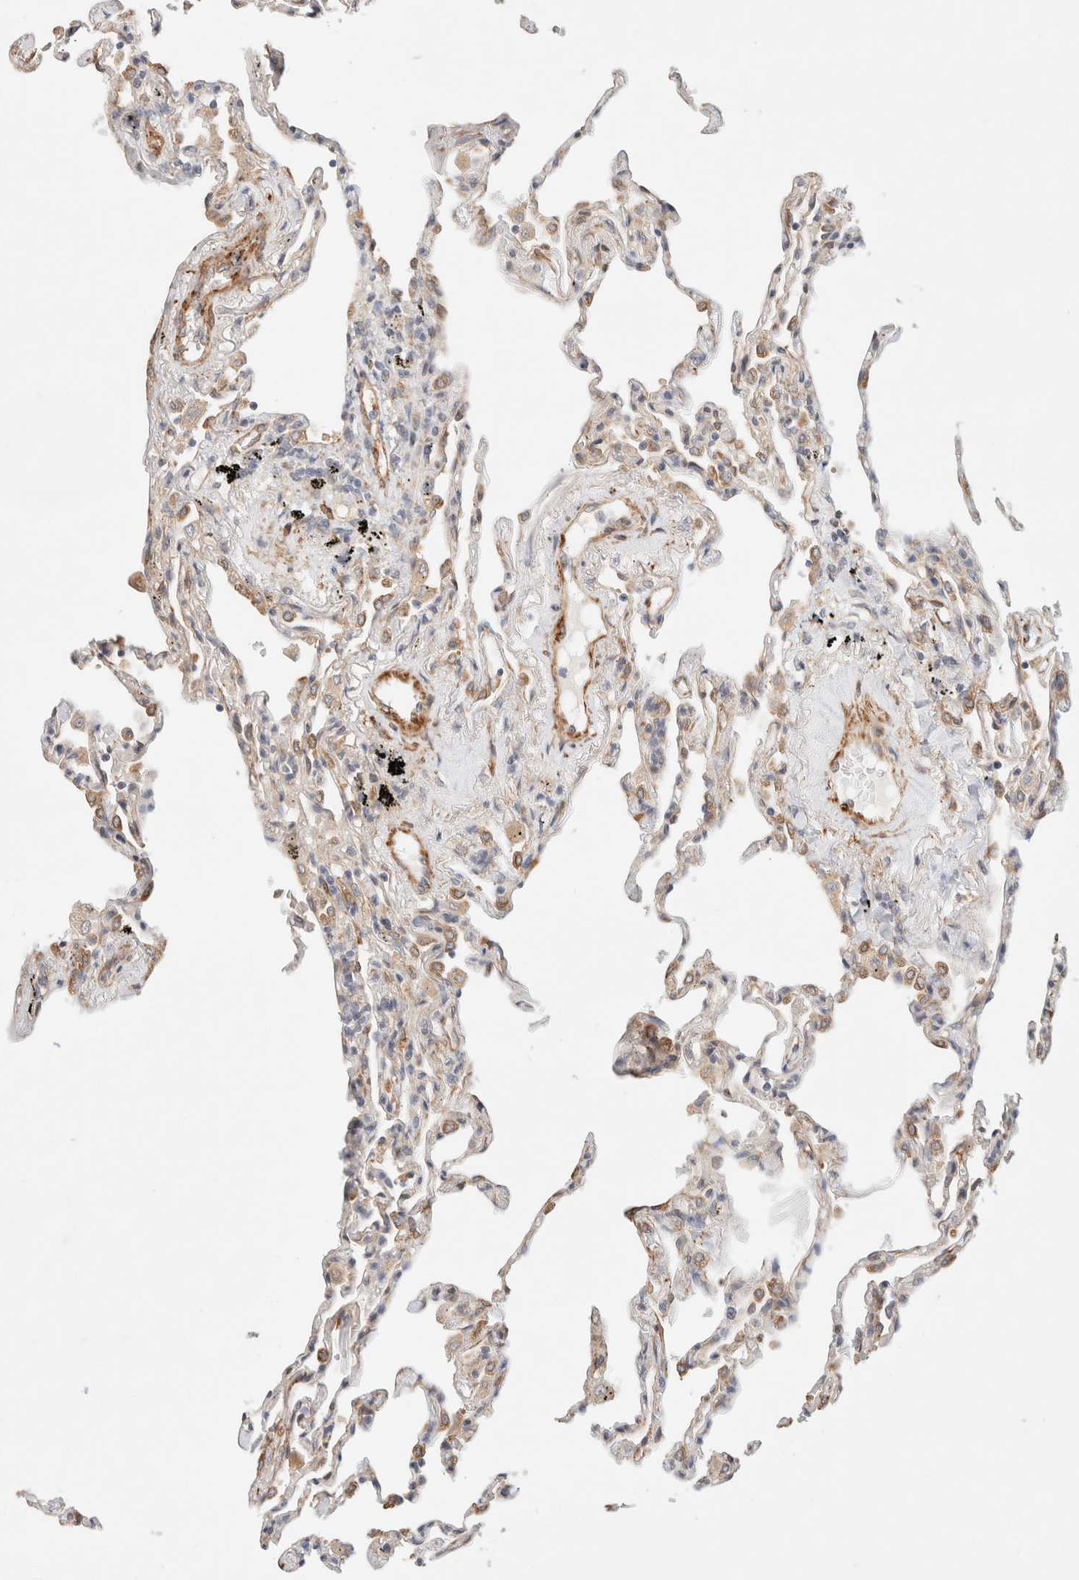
{"staining": {"intensity": "moderate", "quantity": "<25%", "location": "cytoplasmic/membranous"}, "tissue": "lung", "cell_type": "Alveolar cells", "image_type": "normal", "snomed": [{"axis": "morphology", "description": "Normal tissue, NOS"}, {"axis": "topography", "description": "Lung"}], "caption": "Approximately <25% of alveolar cells in unremarkable human lung demonstrate moderate cytoplasmic/membranous protein staining as visualized by brown immunohistochemical staining.", "gene": "RRP15", "patient": {"sex": "male", "age": 59}}